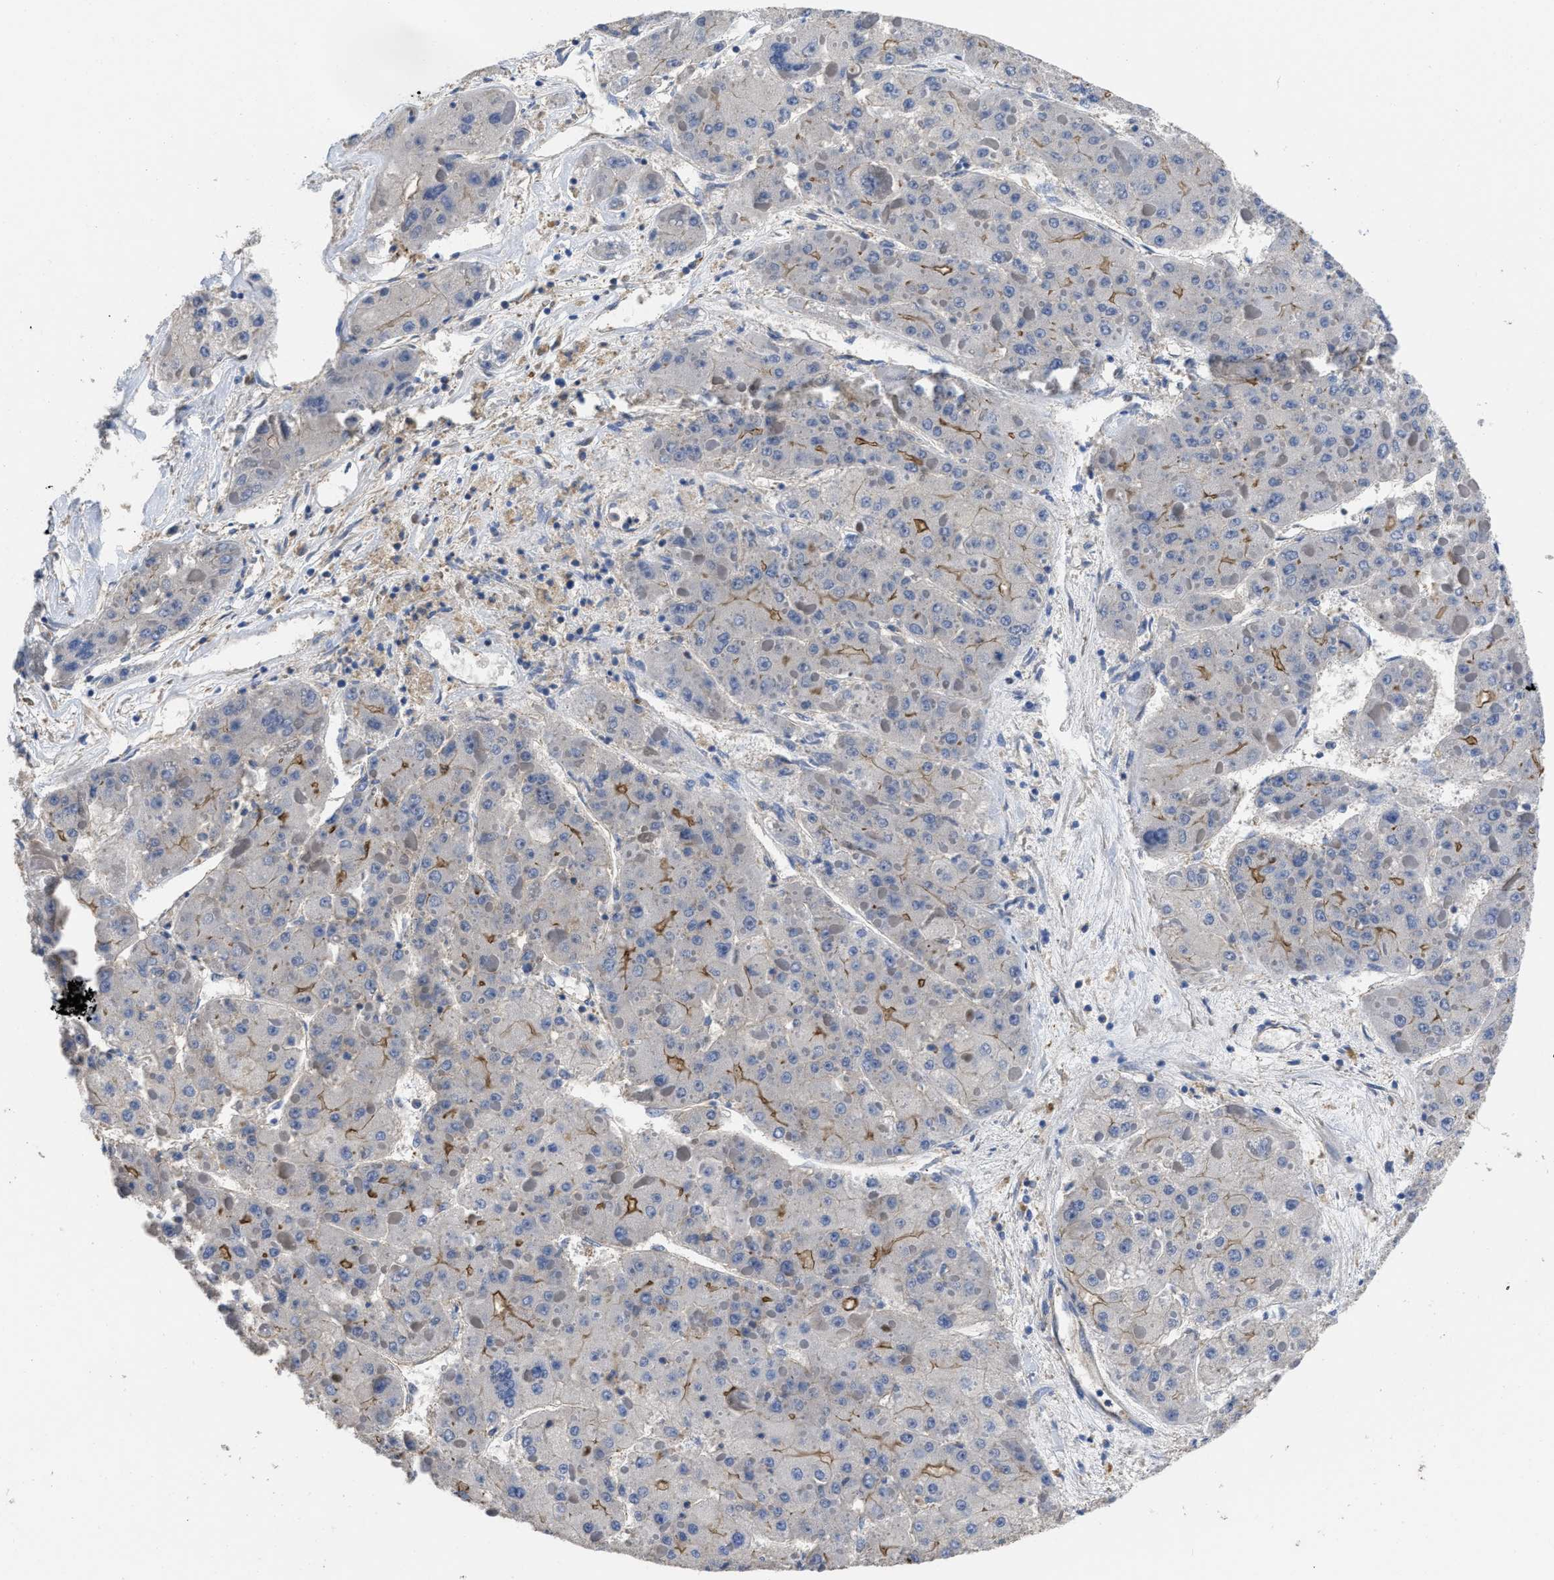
{"staining": {"intensity": "negative", "quantity": "none", "location": "none"}, "tissue": "liver cancer", "cell_type": "Tumor cells", "image_type": "cancer", "snomed": [{"axis": "morphology", "description": "Carcinoma, Hepatocellular, NOS"}, {"axis": "topography", "description": "Liver"}], "caption": "DAB (3,3'-diaminobenzidine) immunohistochemical staining of liver cancer (hepatocellular carcinoma) displays no significant expression in tumor cells.", "gene": "USP4", "patient": {"sex": "female", "age": 73}}